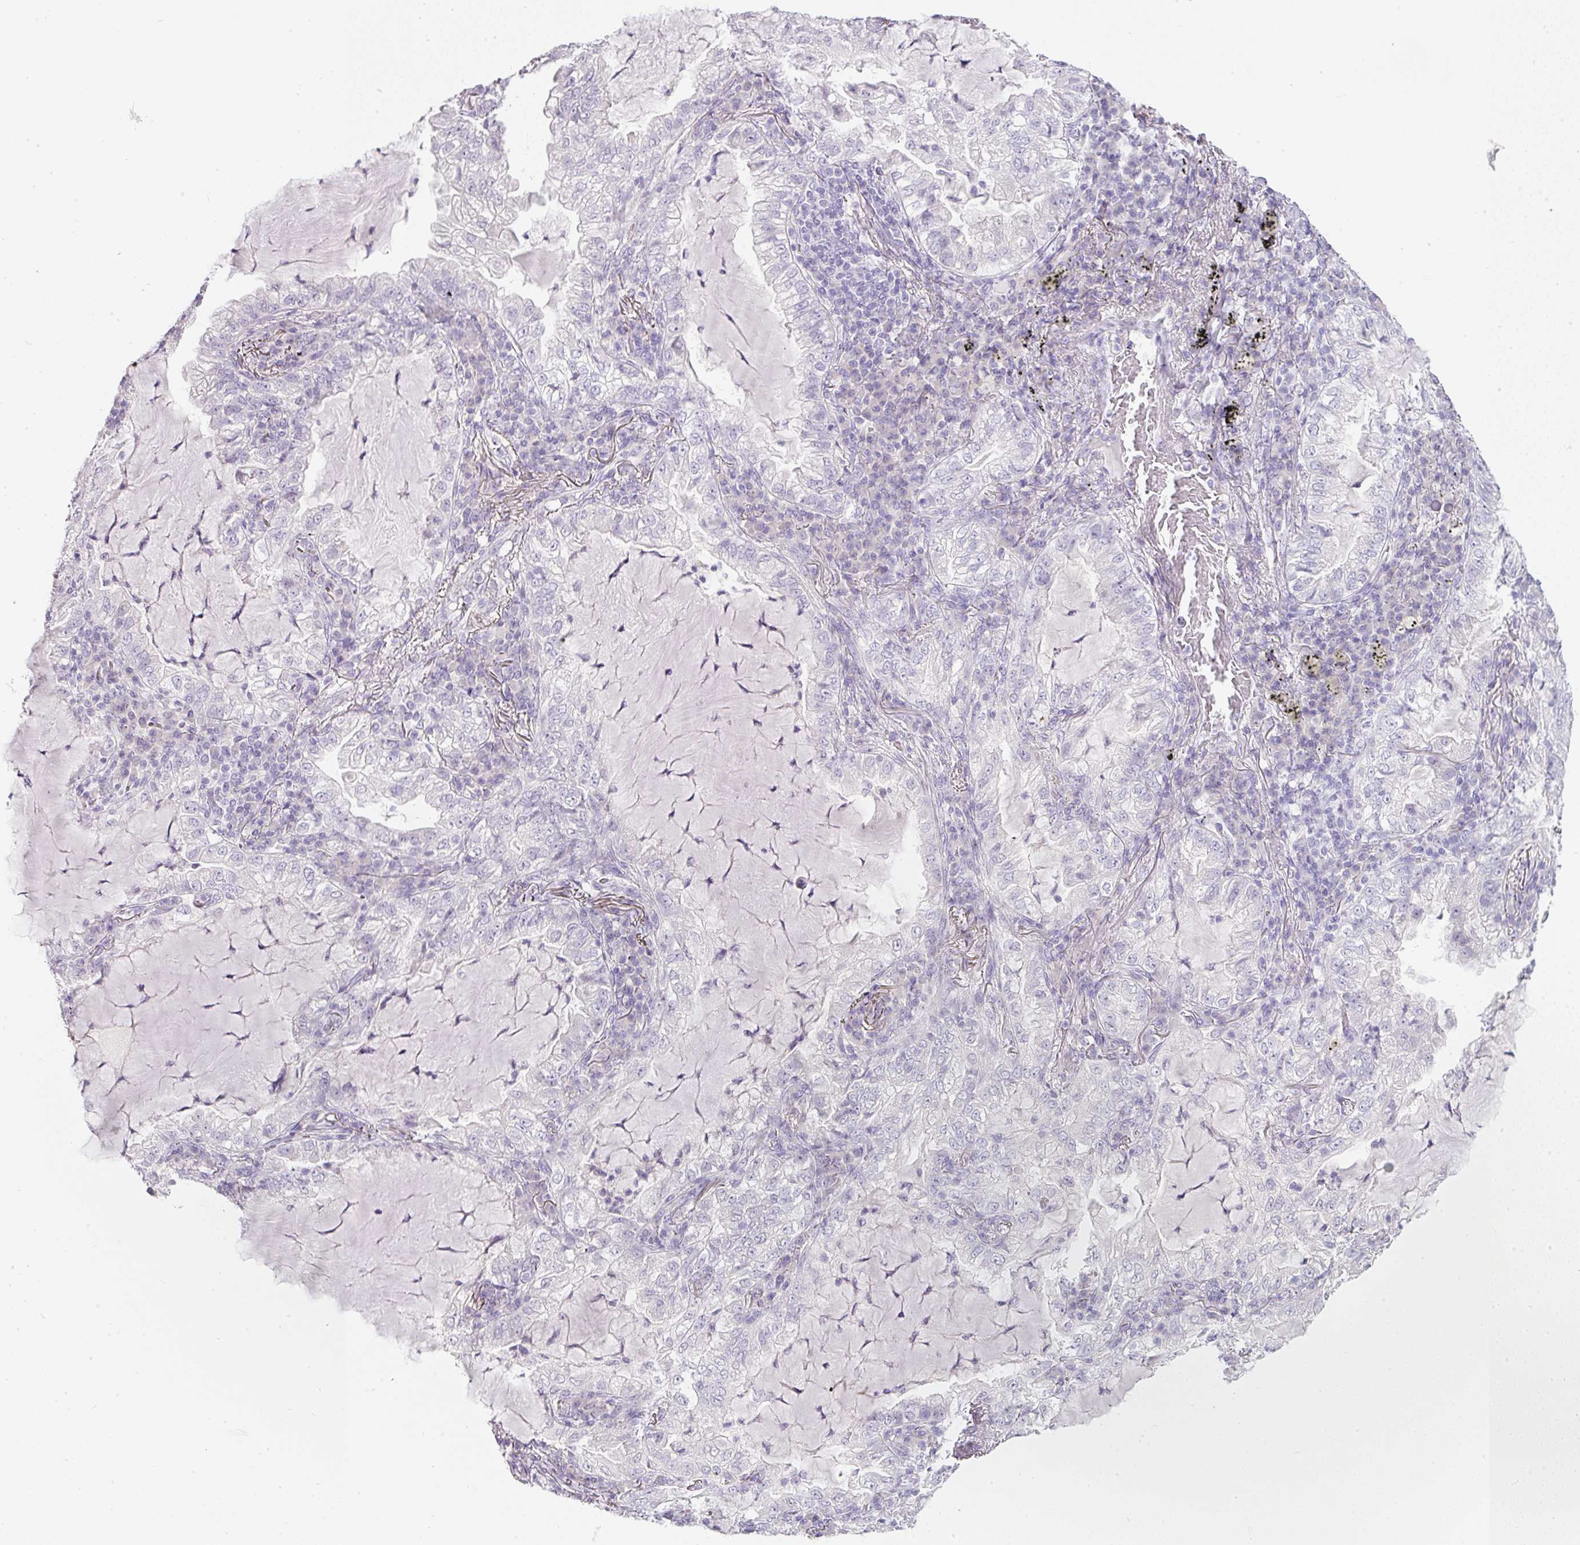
{"staining": {"intensity": "negative", "quantity": "none", "location": "none"}, "tissue": "lung cancer", "cell_type": "Tumor cells", "image_type": "cancer", "snomed": [{"axis": "morphology", "description": "Adenocarcinoma, NOS"}, {"axis": "topography", "description": "Lung"}], "caption": "Tumor cells show no significant protein positivity in lung cancer.", "gene": "SLC2A2", "patient": {"sex": "female", "age": 73}}